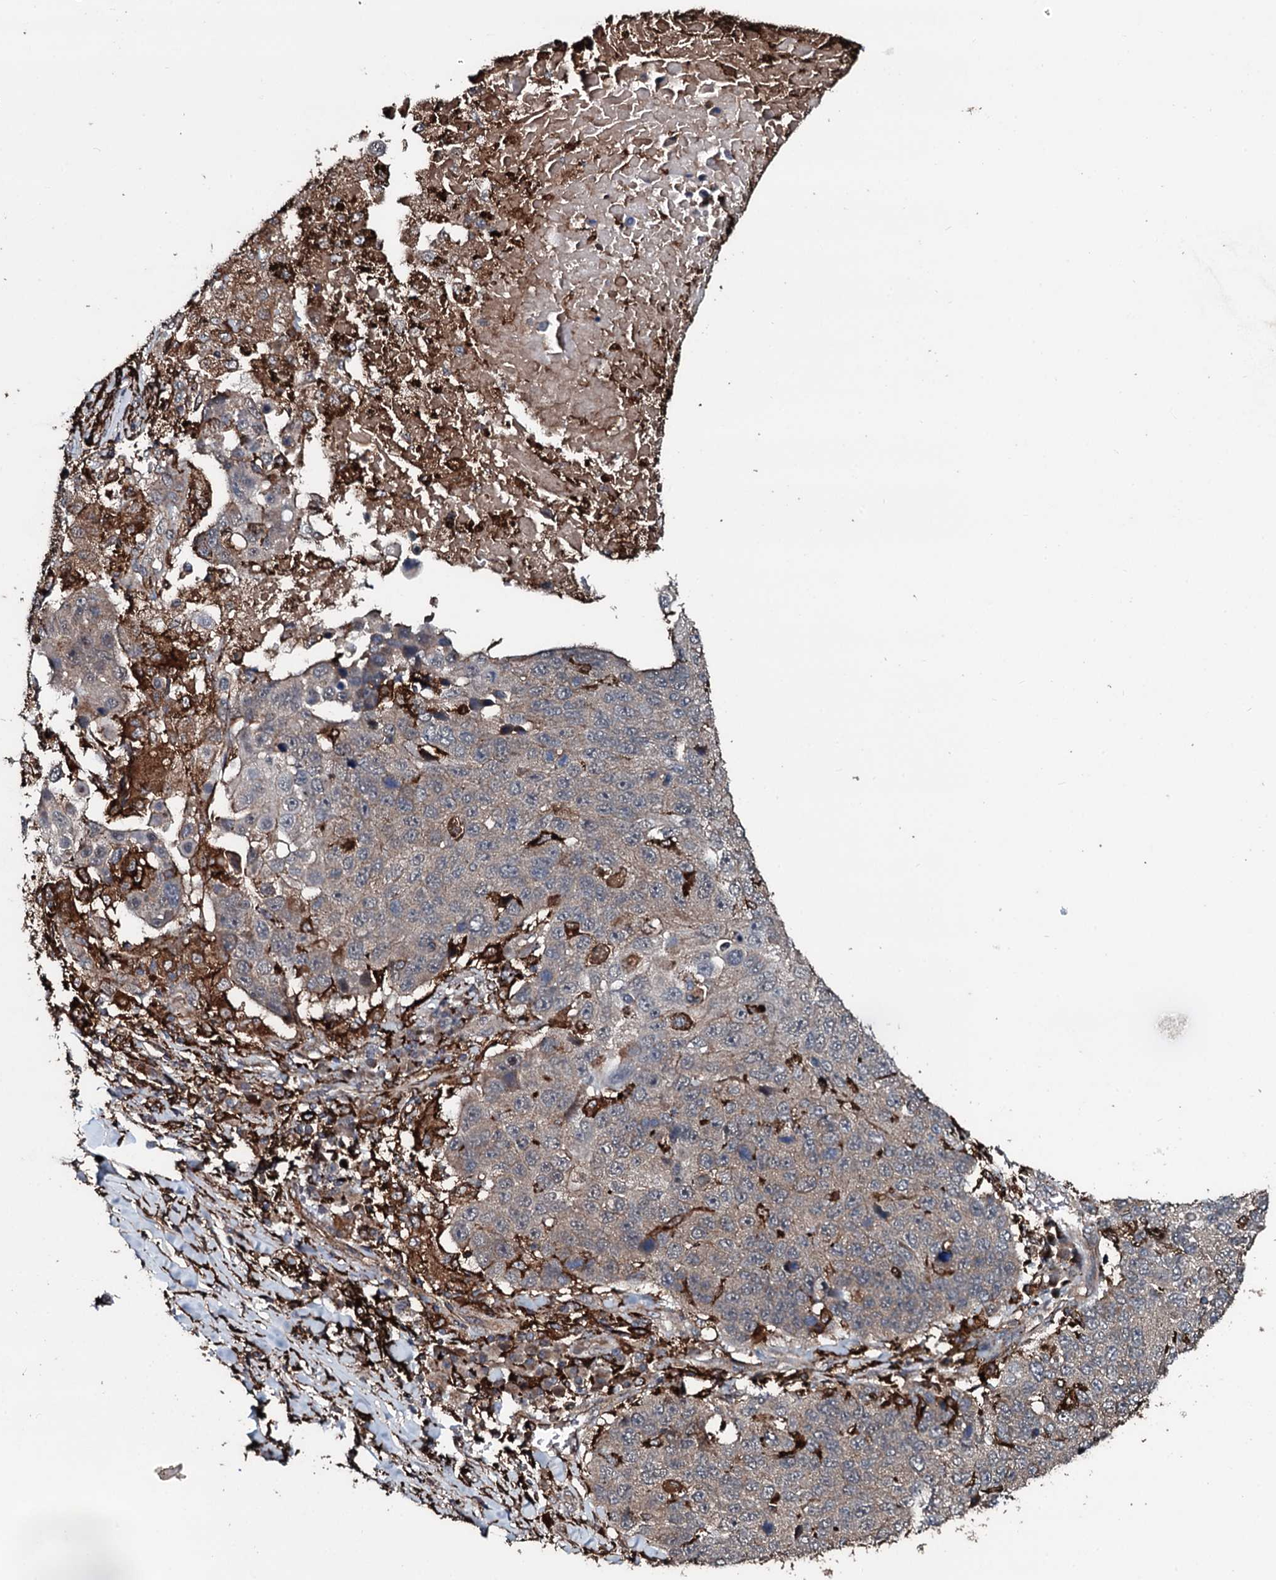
{"staining": {"intensity": "weak", "quantity": "25%-75%", "location": "cytoplasmic/membranous"}, "tissue": "lung cancer", "cell_type": "Tumor cells", "image_type": "cancer", "snomed": [{"axis": "morphology", "description": "Normal tissue, NOS"}, {"axis": "morphology", "description": "Squamous cell carcinoma, NOS"}, {"axis": "topography", "description": "Lymph node"}, {"axis": "topography", "description": "Lung"}], "caption": "Lung cancer (squamous cell carcinoma) stained with immunohistochemistry (IHC) displays weak cytoplasmic/membranous expression in approximately 25%-75% of tumor cells.", "gene": "TPGS2", "patient": {"sex": "male", "age": 66}}